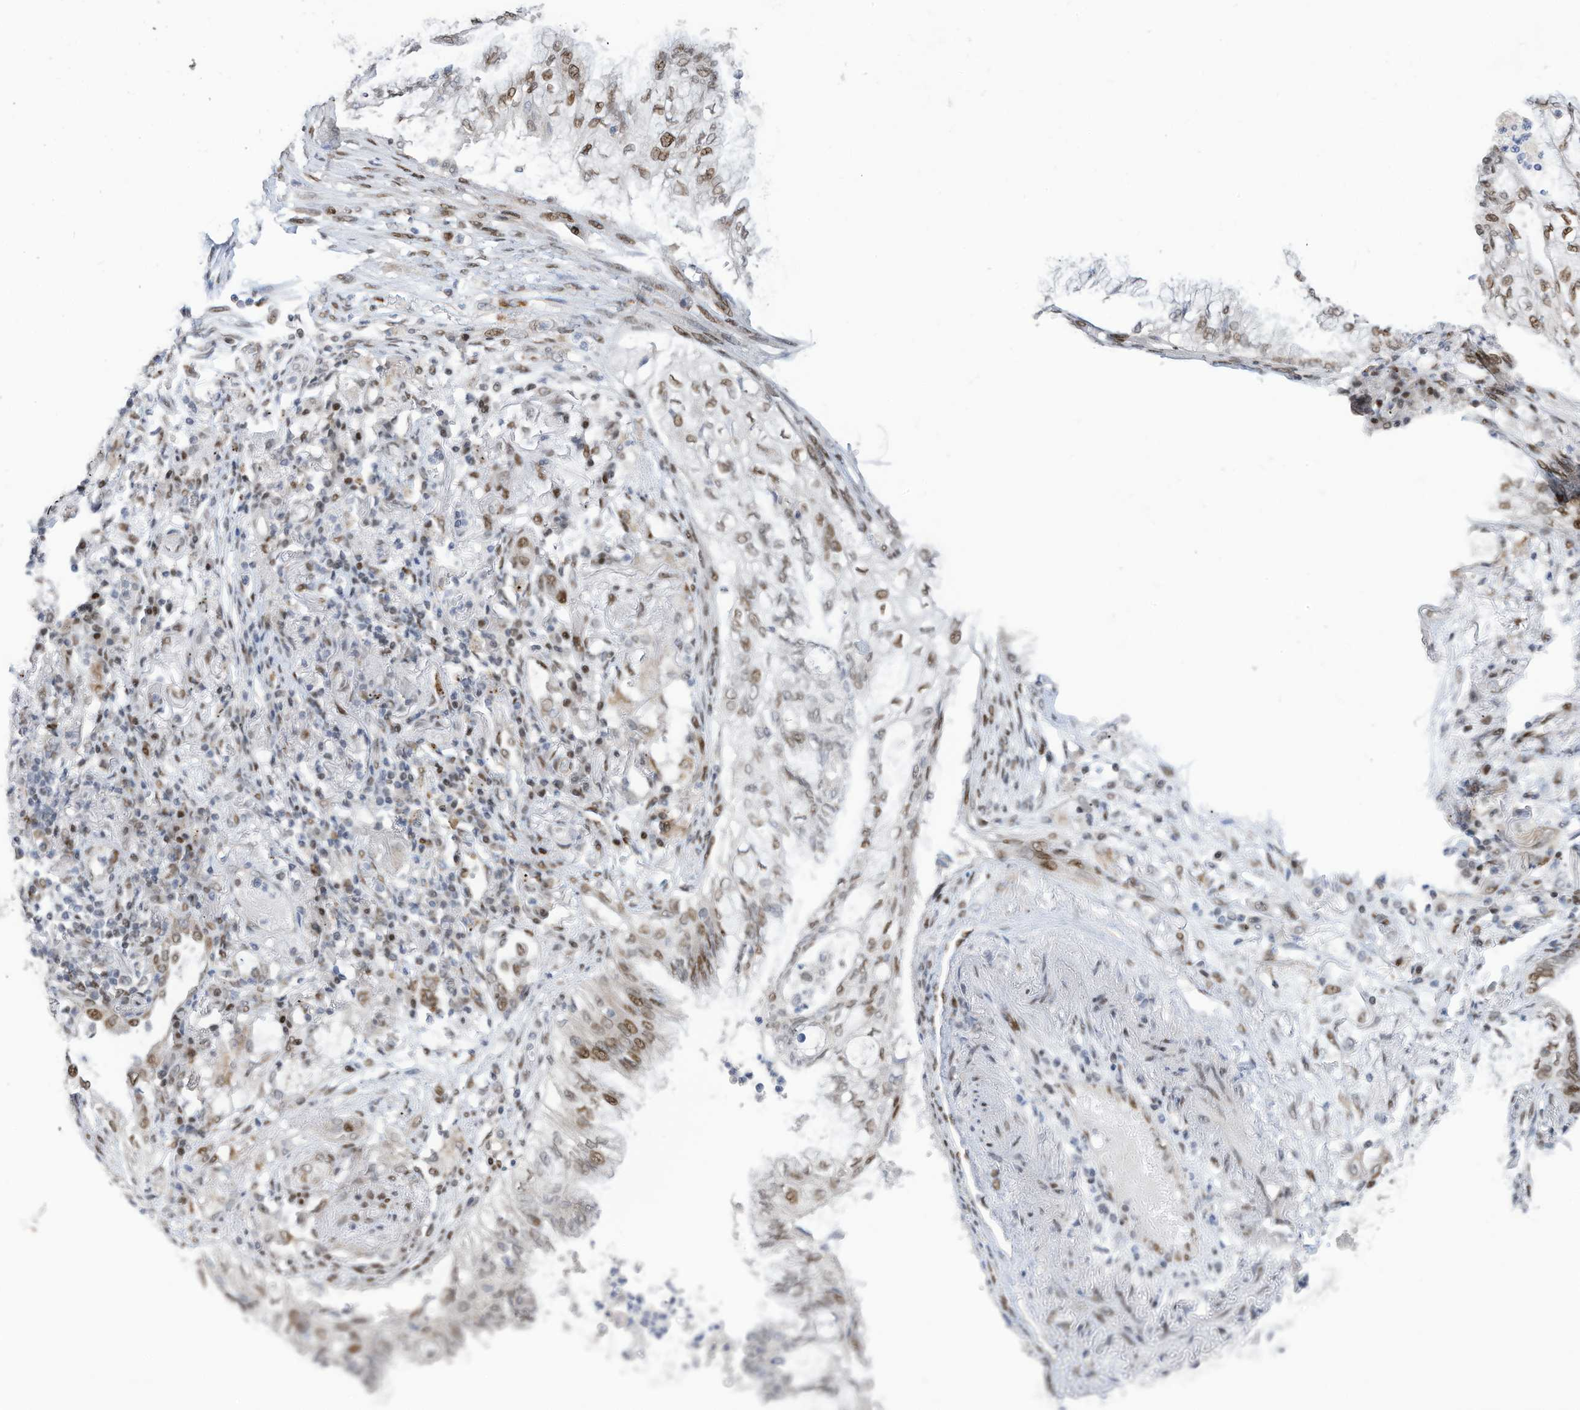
{"staining": {"intensity": "moderate", "quantity": "25%-75%", "location": "nuclear"}, "tissue": "lung cancer", "cell_type": "Tumor cells", "image_type": "cancer", "snomed": [{"axis": "morphology", "description": "Adenocarcinoma, NOS"}, {"axis": "topography", "description": "Lung"}], "caption": "Protein staining of lung cancer (adenocarcinoma) tissue shows moderate nuclear positivity in about 25%-75% of tumor cells.", "gene": "RABL3", "patient": {"sex": "female", "age": 70}}